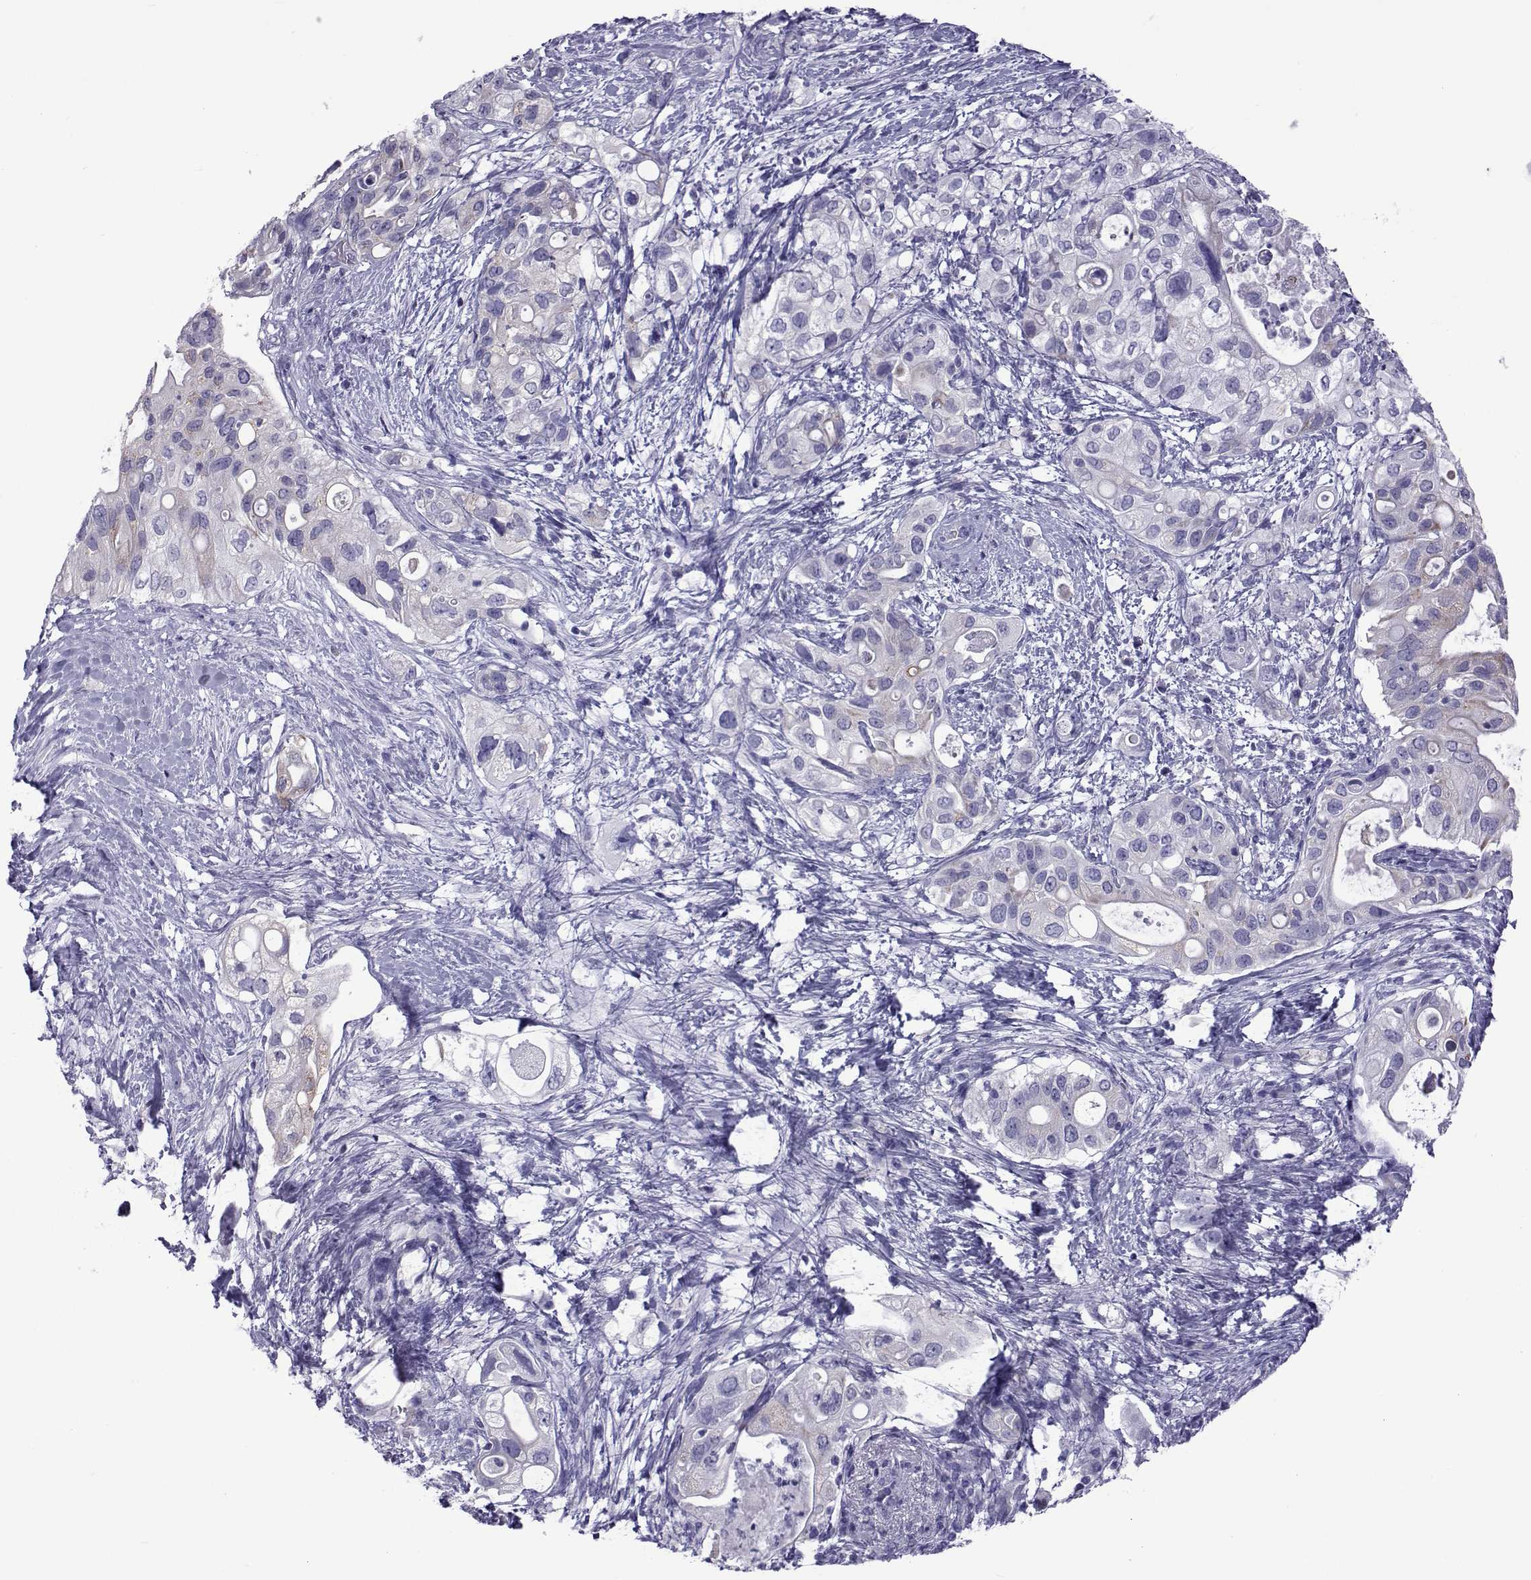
{"staining": {"intensity": "weak", "quantity": "25%-75%", "location": "cytoplasmic/membranous"}, "tissue": "pancreatic cancer", "cell_type": "Tumor cells", "image_type": "cancer", "snomed": [{"axis": "morphology", "description": "Adenocarcinoma, NOS"}, {"axis": "topography", "description": "Pancreas"}], "caption": "Immunohistochemistry of human pancreatic cancer (adenocarcinoma) shows low levels of weak cytoplasmic/membranous positivity in about 25%-75% of tumor cells.", "gene": "COL22A1", "patient": {"sex": "female", "age": 72}}